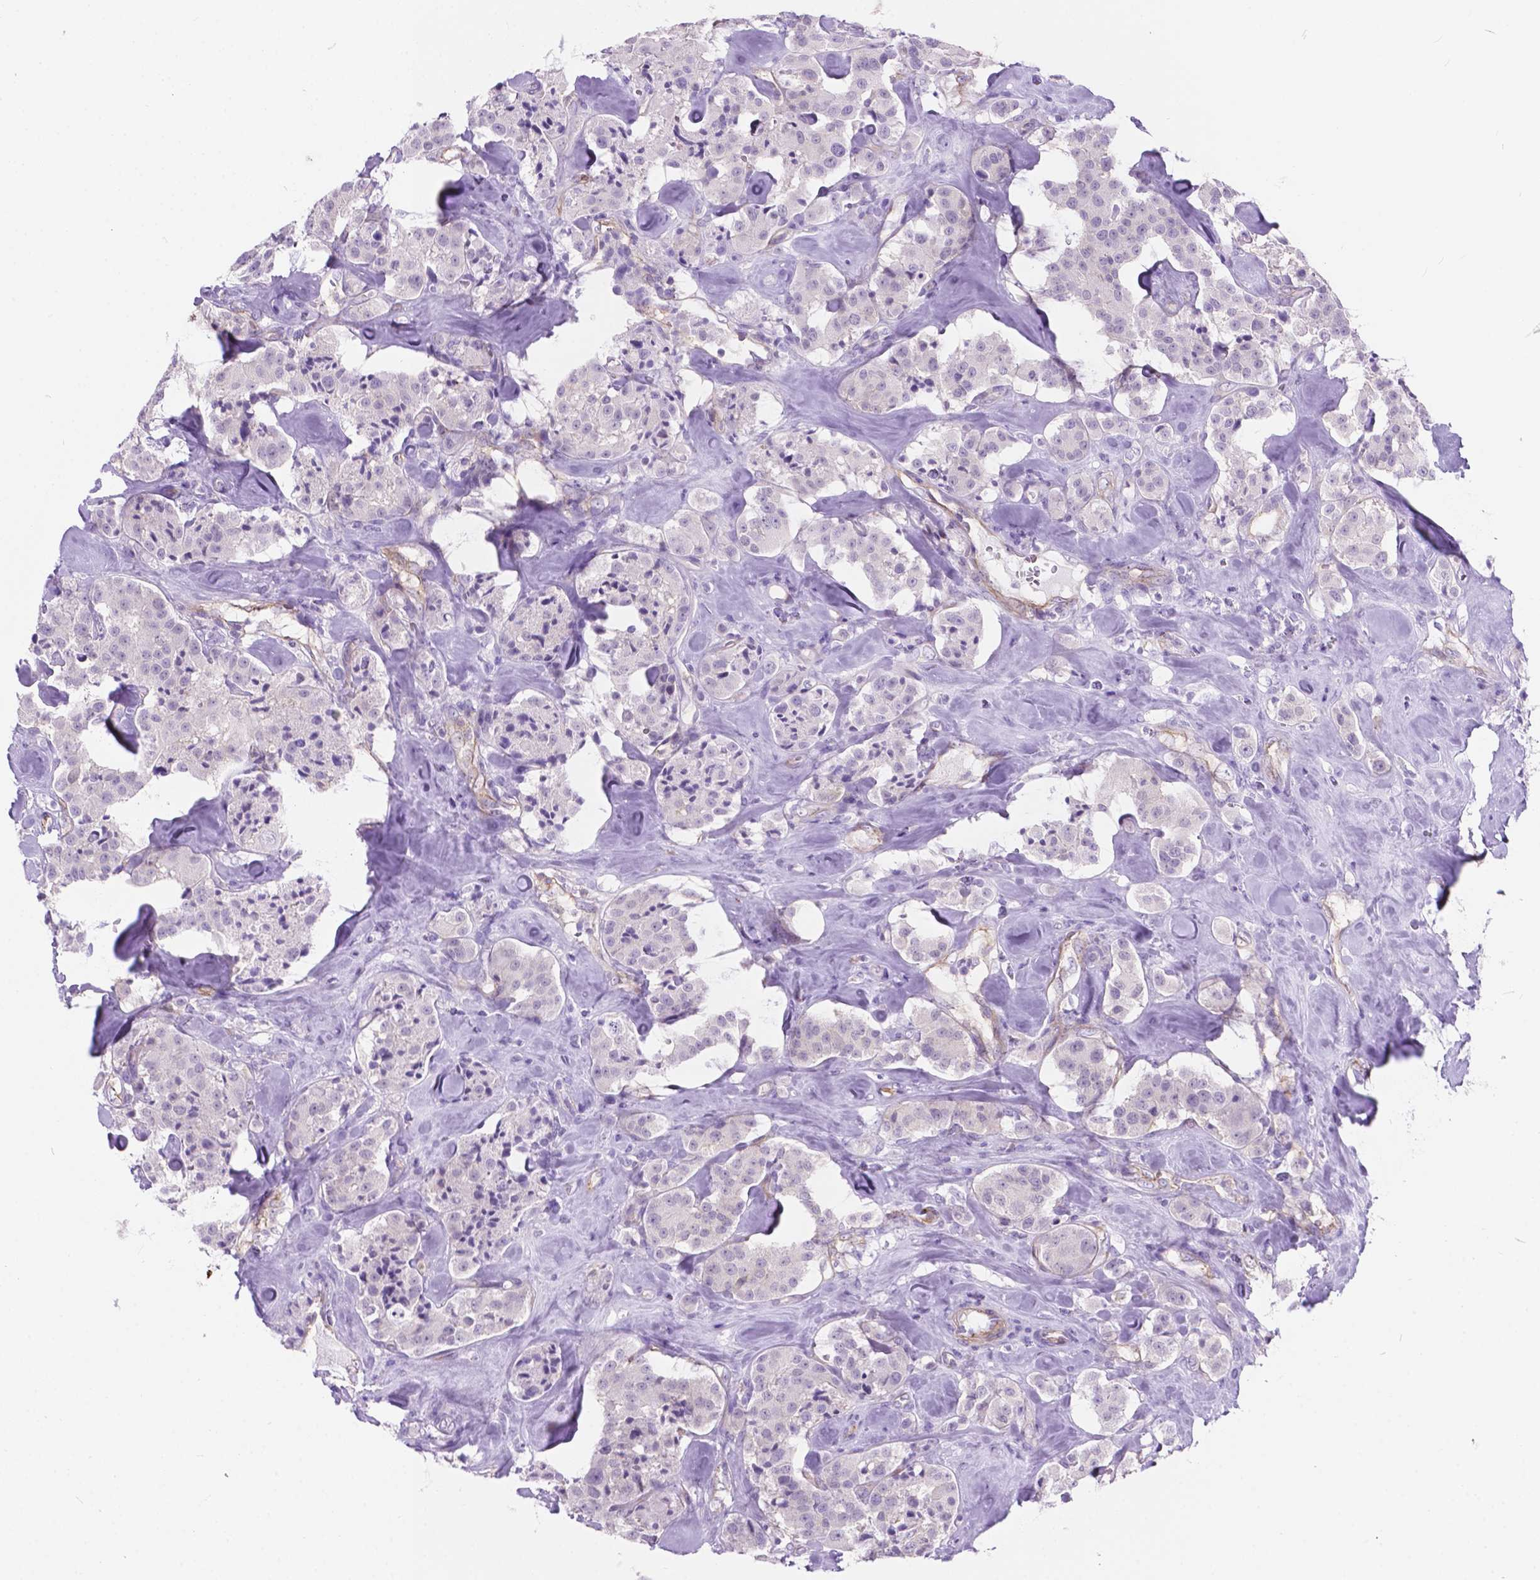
{"staining": {"intensity": "negative", "quantity": "none", "location": "none"}, "tissue": "carcinoid", "cell_type": "Tumor cells", "image_type": "cancer", "snomed": [{"axis": "morphology", "description": "Carcinoid, malignant, NOS"}, {"axis": "topography", "description": "Pancreas"}], "caption": "A histopathology image of carcinoid stained for a protein demonstrates no brown staining in tumor cells. (DAB (3,3'-diaminobenzidine) immunohistochemistry (IHC) with hematoxylin counter stain).", "gene": "KIAA0040", "patient": {"sex": "male", "age": 41}}